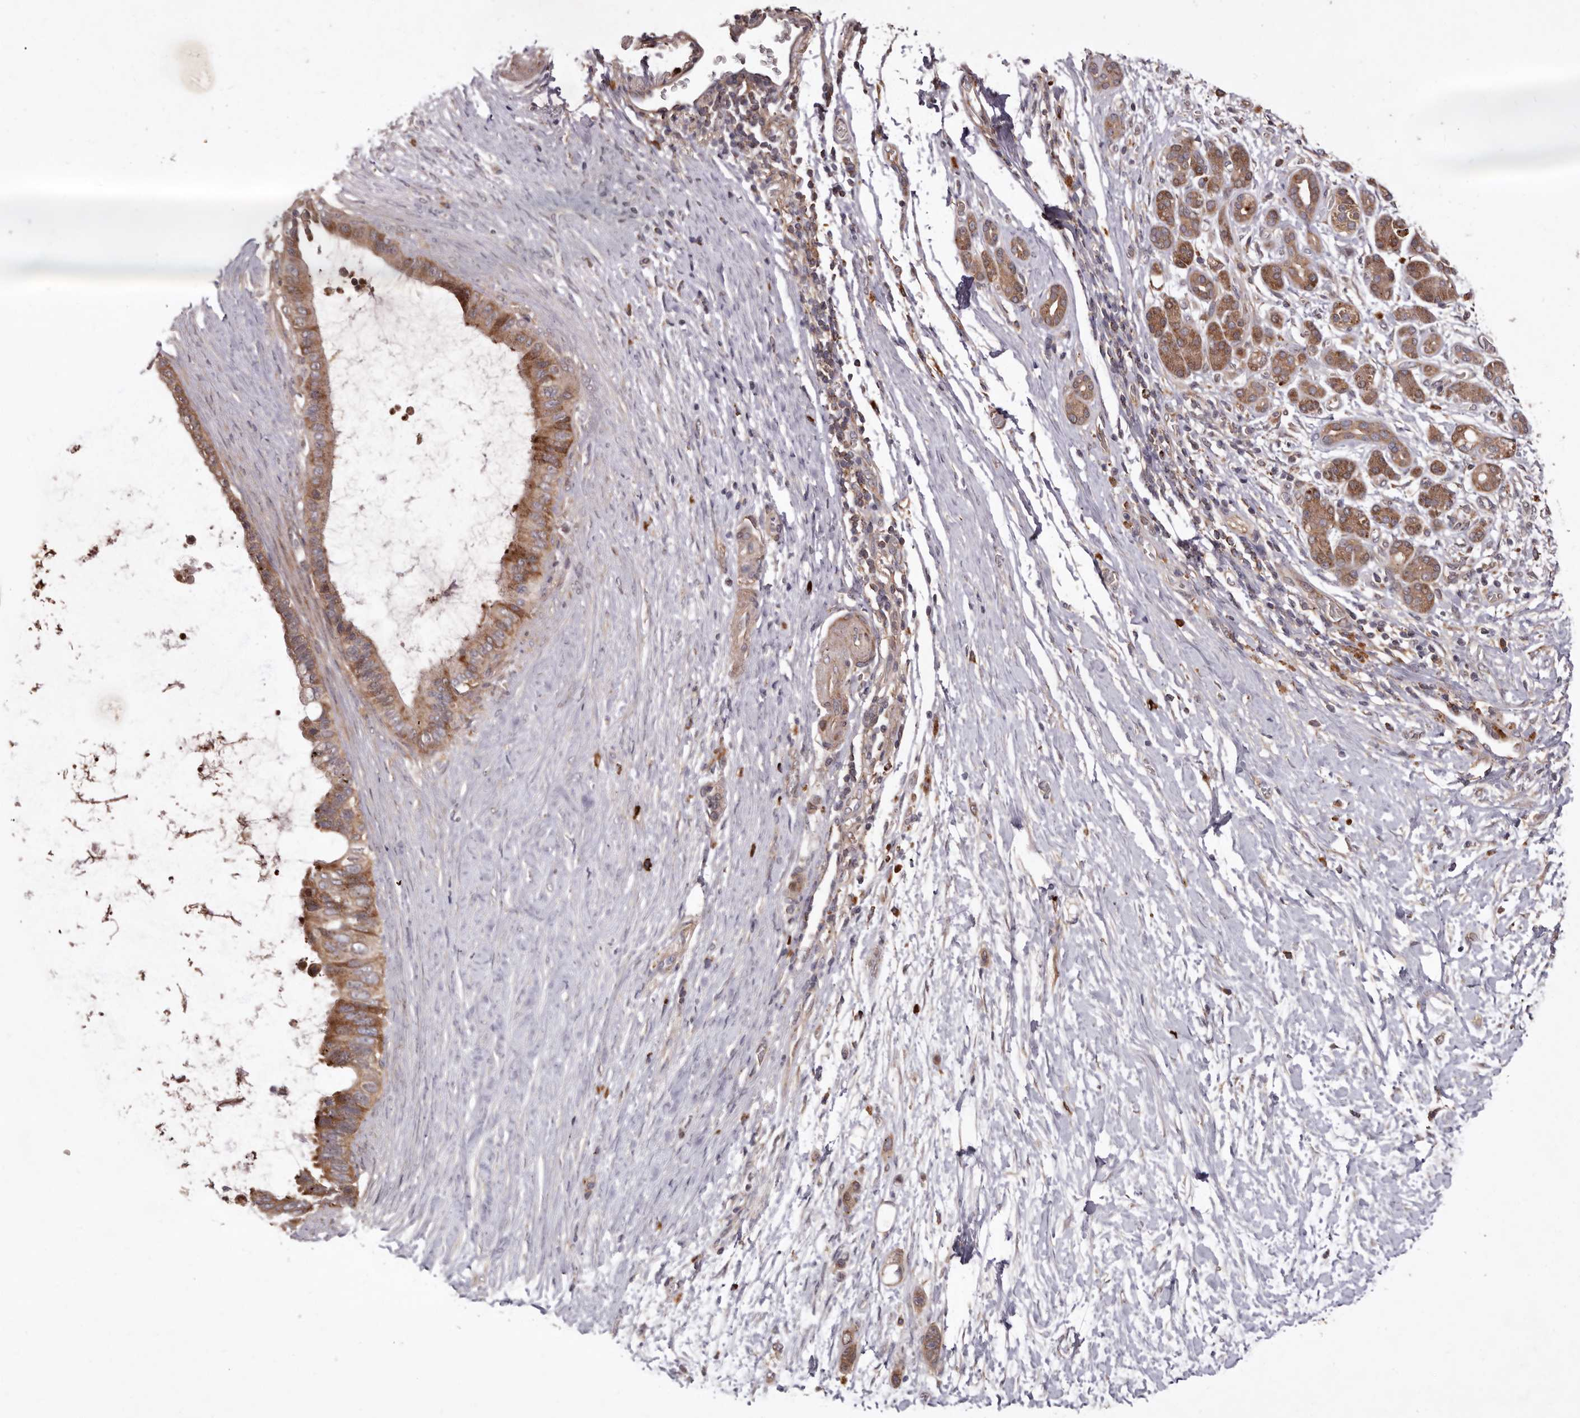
{"staining": {"intensity": "moderate", "quantity": ">75%", "location": "cytoplasmic/membranous"}, "tissue": "pancreatic cancer", "cell_type": "Tumor cells", "image_type": "cancer", "snomed": [{"axis": "morphology", "description": "Adenocarcinoma, NOS"}, {"axis": "topography", "description": "Pancreas"}], "caption": "This is an image of immunohistochemistry staining of pancreatic cancer (adenocarcinoma), which shows moderate staining in the cytoplasmic/membranous of tumor cells.", "gene": "GOT1L1", "patient": {"sex": "female", "age": 72}}